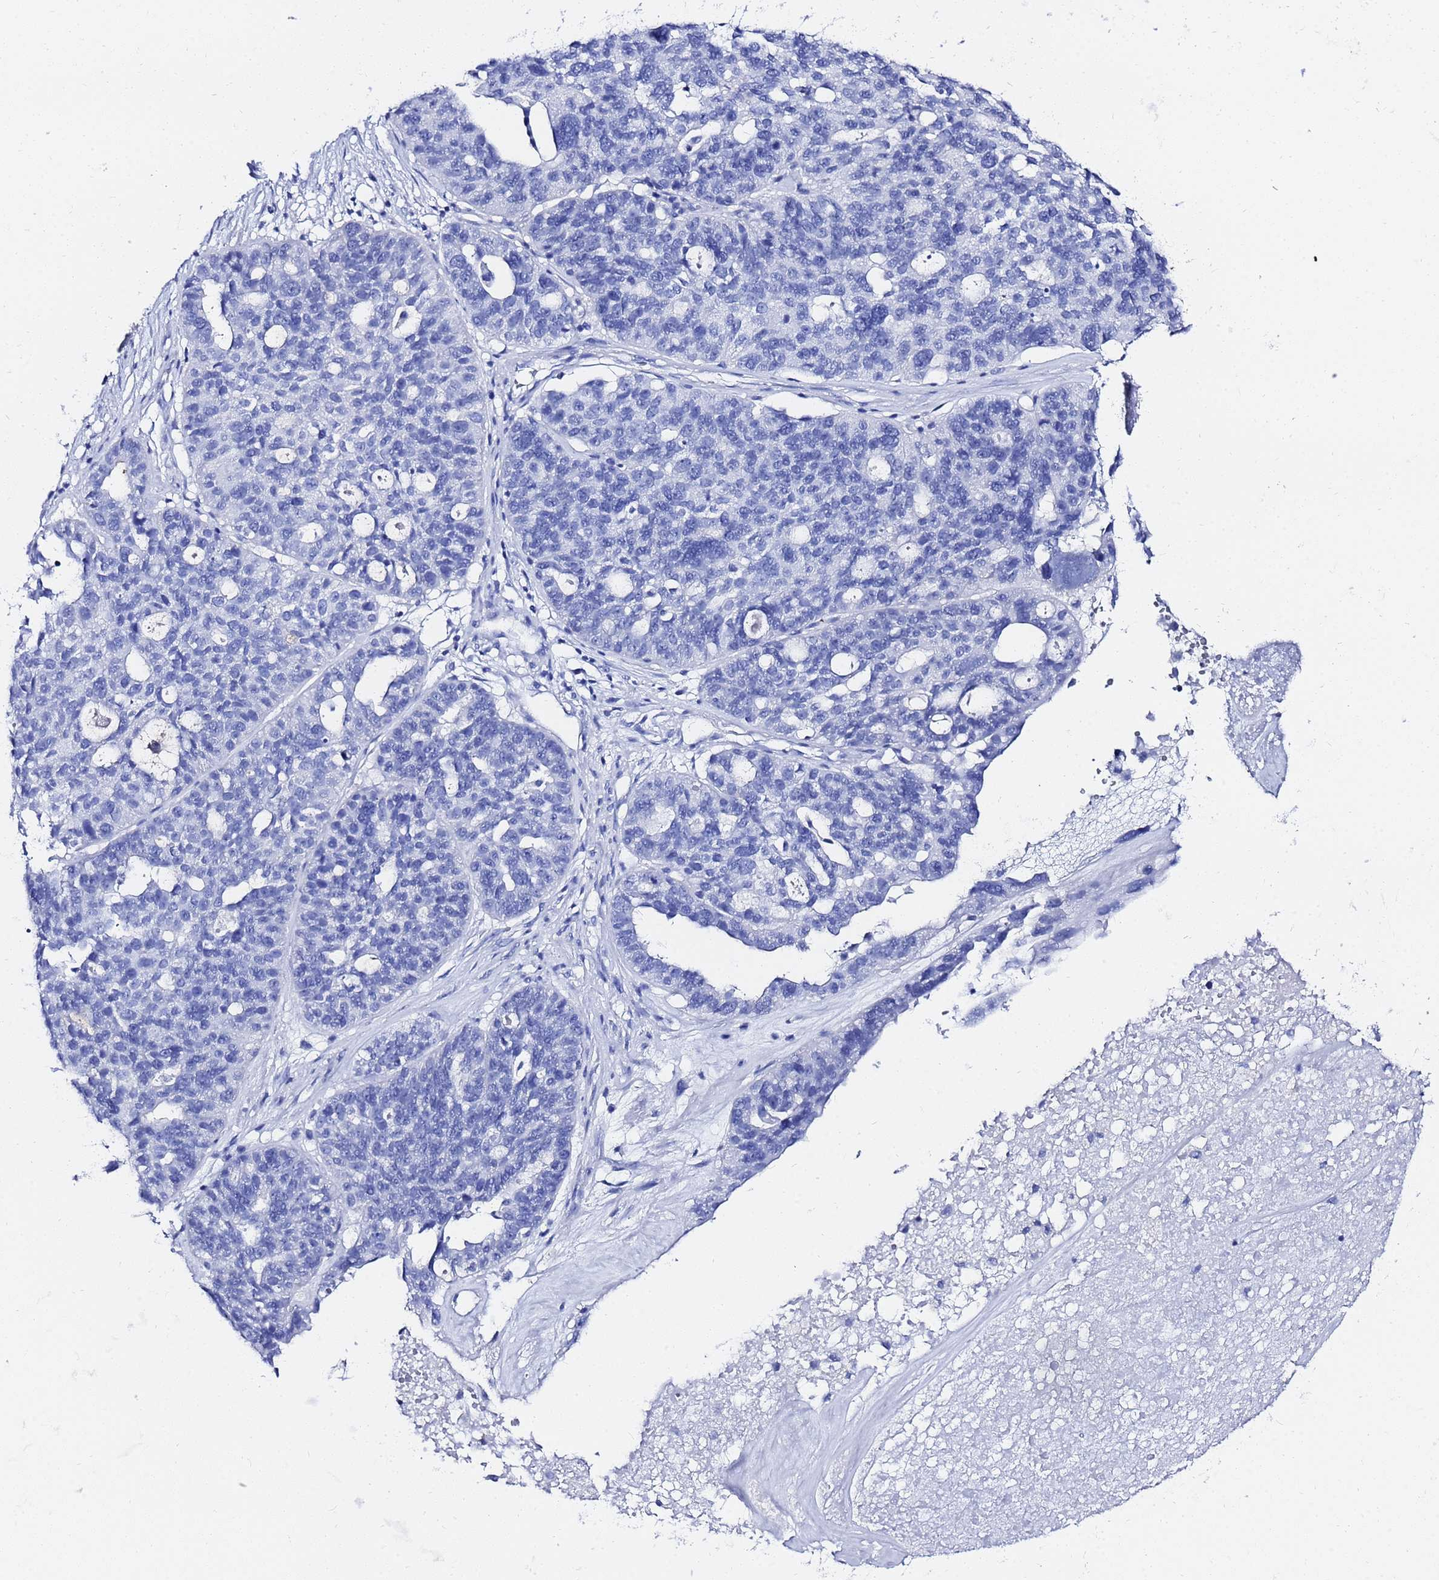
{"staining": {"intensity": "negative", "quantity": "none", "location": "none"}, "tissue": "ovarian cancer", "cell_type": "Tumor cells", "image_type": "cancer", "snomed": [{"axis": "morphology", "description": "Cystadenocarcinoma, serous, NOS"}, {"axis": "topography", "description": "Ovary"}], "caption": "IHC of human serous cystadenocarcinoma (ovarian) reveals no staining in tumor cells.", "gene": "GGT1", "patient": {"sex": "female", "age": 59}}